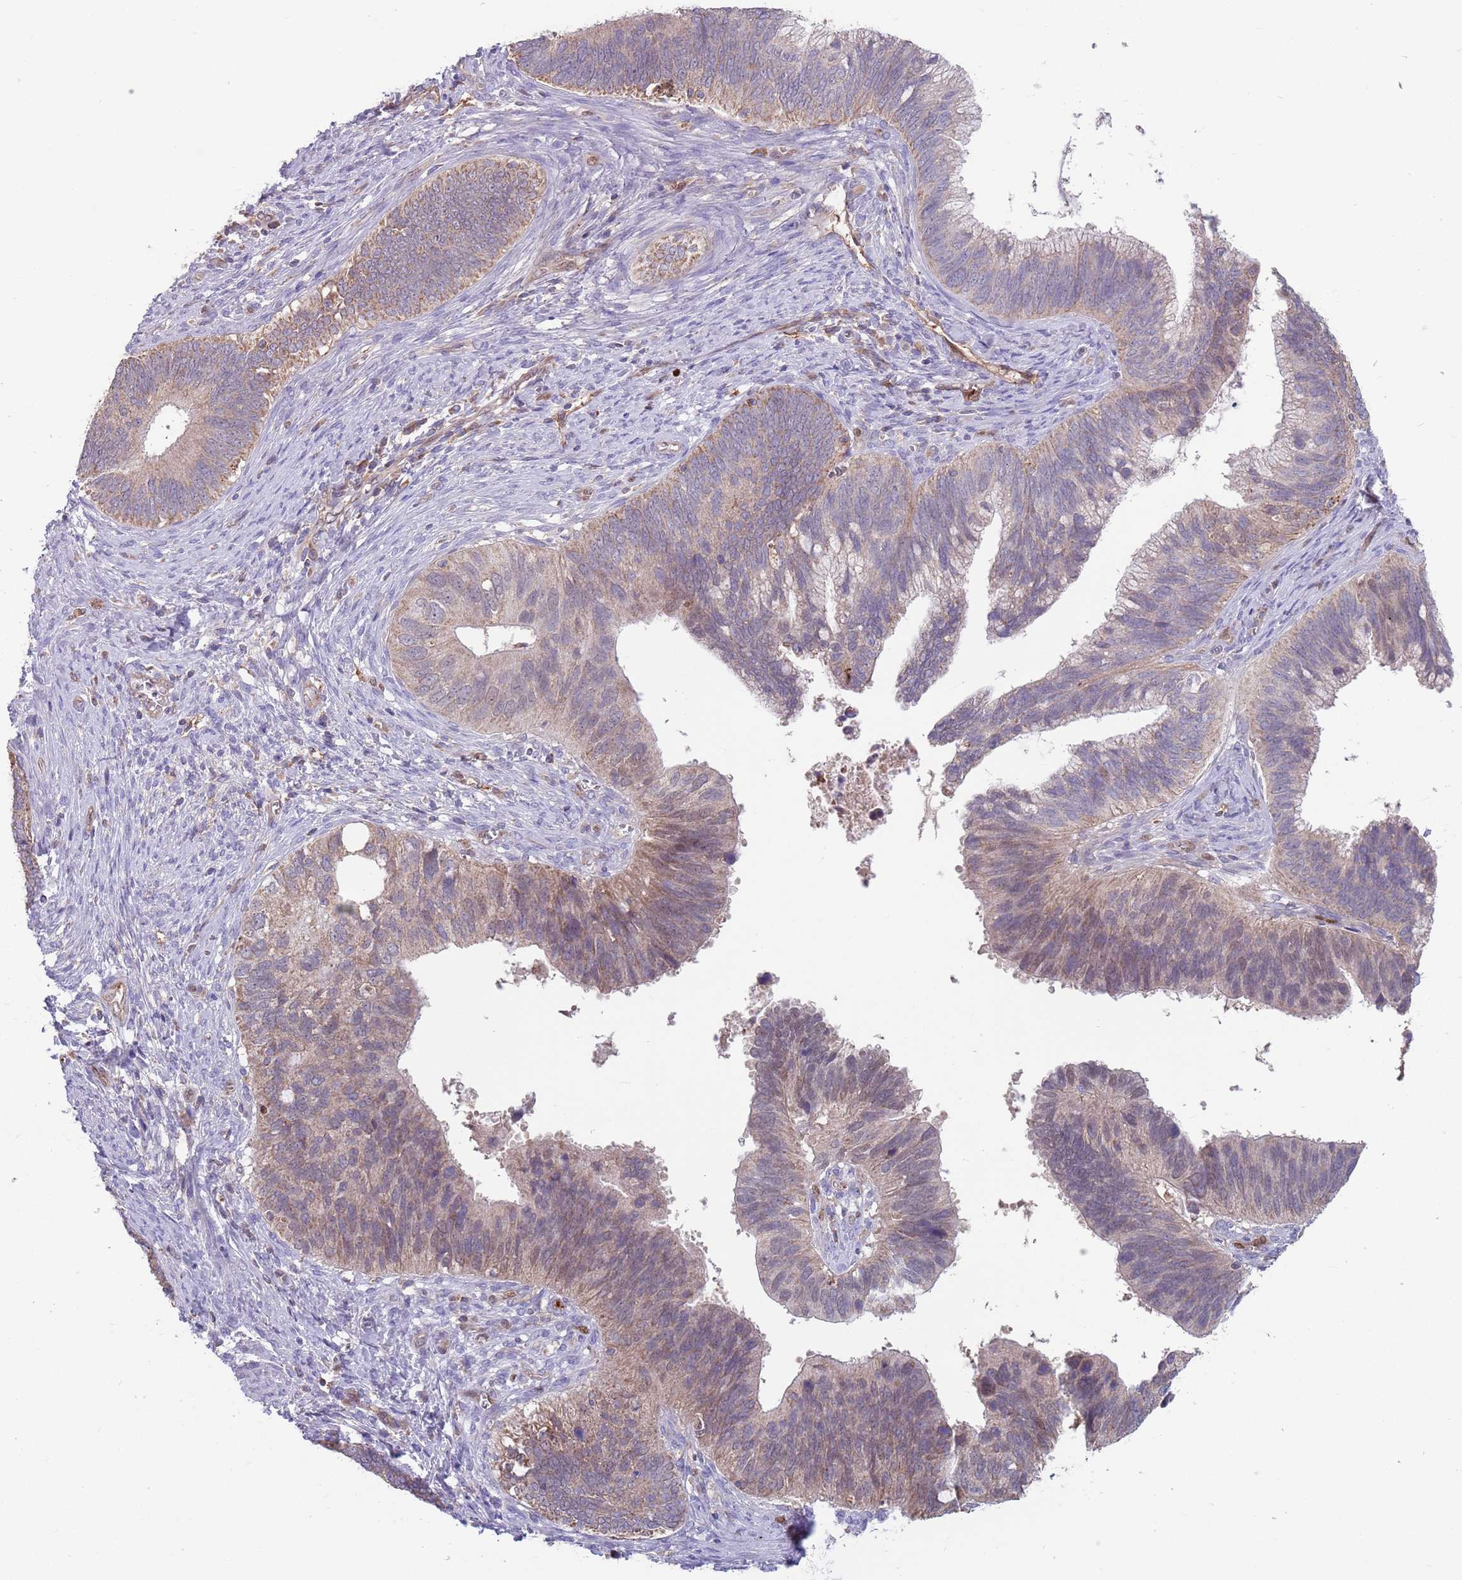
{"staining": {"intensity": "weak", "quantity": "25%-75%", "location": "cytoplasmic/membranous"}, "tissue": "cervical cancer", "cell_type": "Tumor cells", "image_type": "cancer", "snomed": [{"axis": "morphology", "description": "Adenocarcinoma, NOS"}, {"axis": "topography", "description": "Cervix"}], "caption": "Protein staining shows weak cytoplasmic/membranous staining in about 25%-75% of tumor cells in cervical cancer (adenocarcinoma). The staining was performed using DAB (3,3'-diaminobenzidine) to visualize the protein expression in brown, while the nuclei were stained in blue with hematoxylin (Magnification: 20x).", "gene": "DDT", "patient": {"sex": "female", "age": 42}}